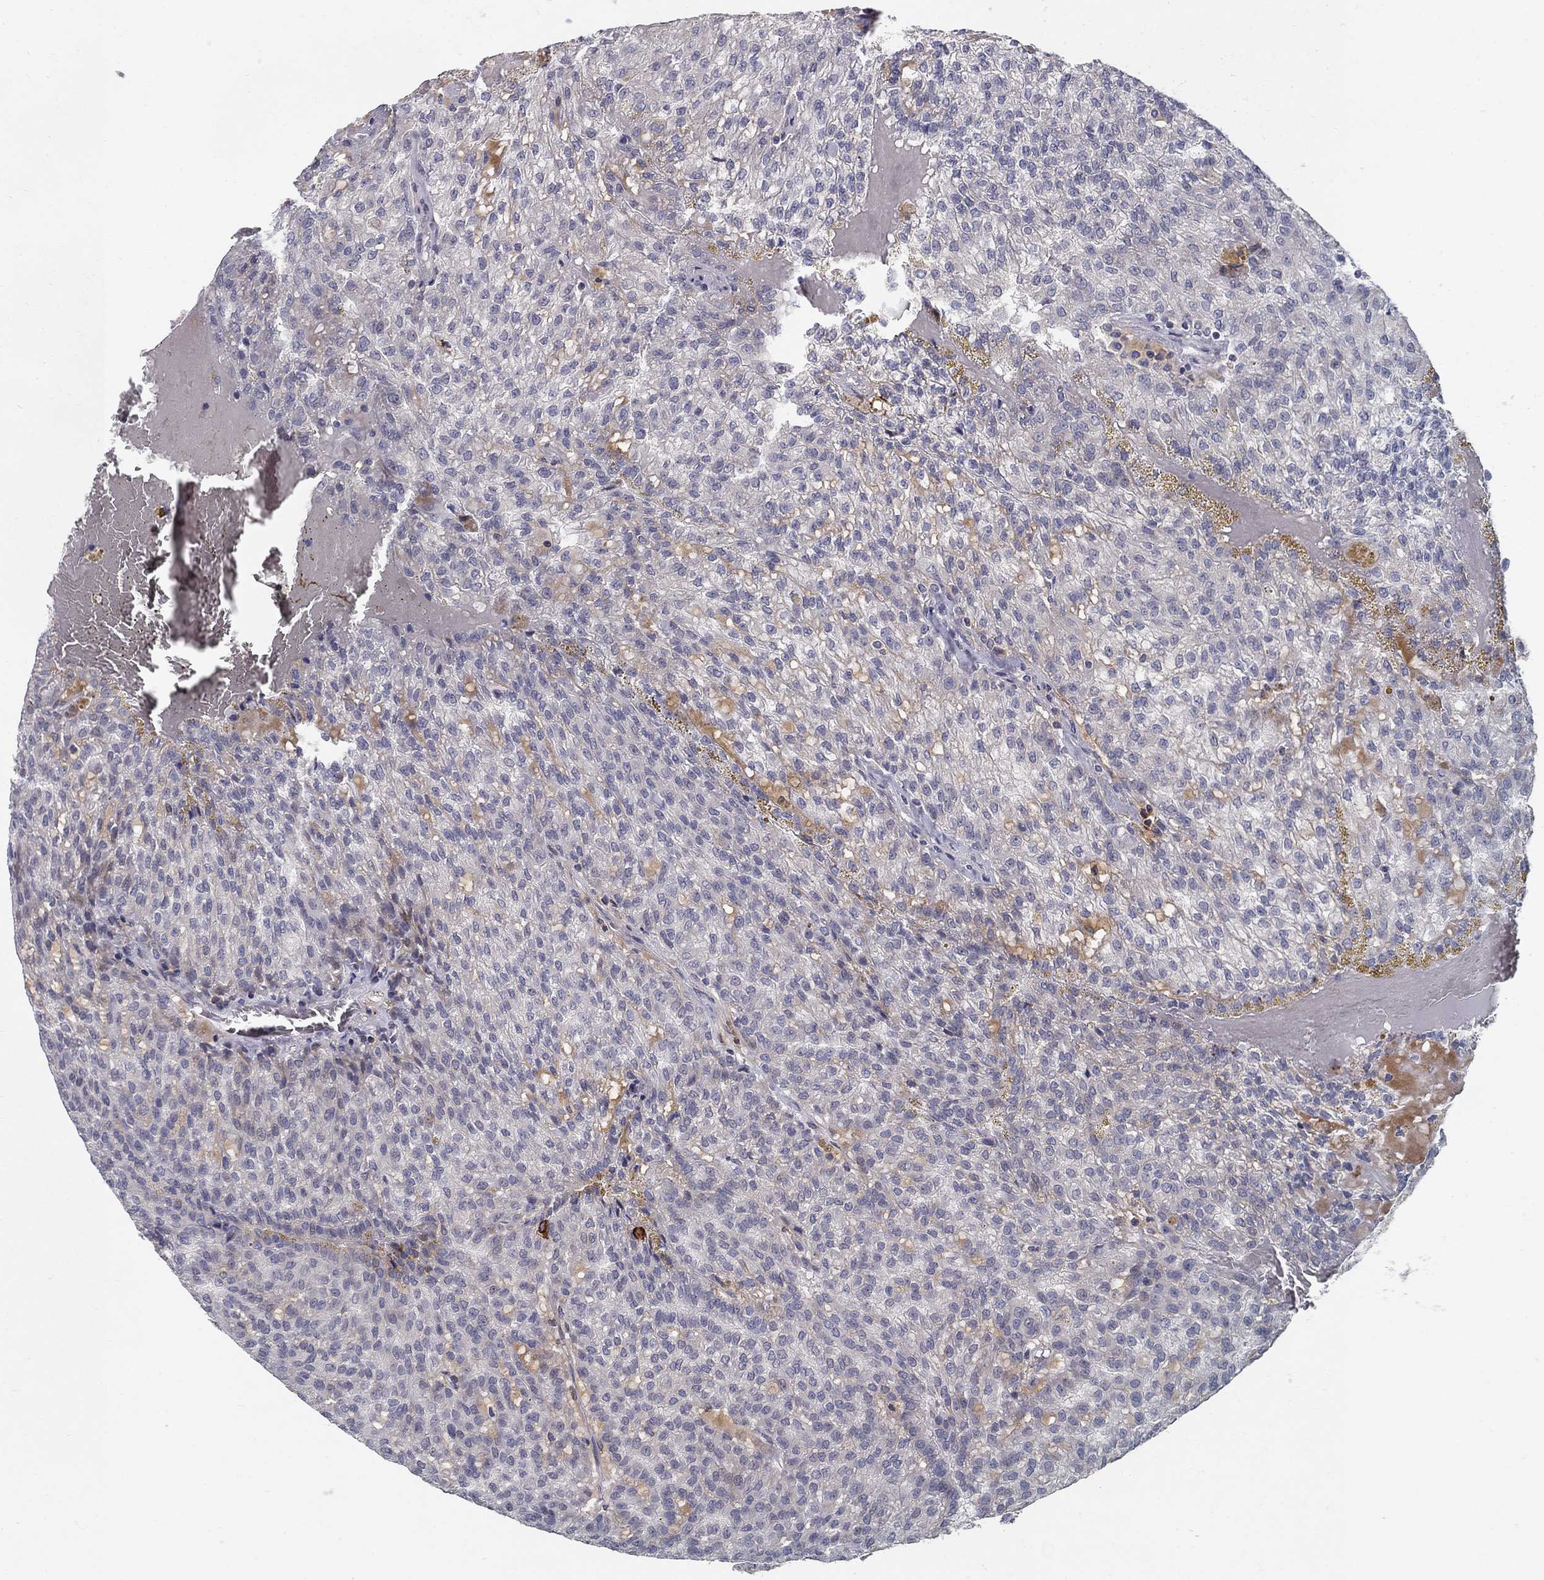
{"staining": {"intensity": "negative", "quantity": "none", "location": "none"}, "tissue": "renal cancer", "cell_type": "Tumor cells", "image_type": "cancer", "snomed": [{"axis": "morphology", "description": "Adenocarcinoma, NOS"}, {"axis": "topography", "description": "Kidney"}], "caption": "Human renal cancer (adenocarcinoma) stained for a protein using immunohistochemistry (IHC) demonstrates no positivity in tumor cells.", "gene": "NTRK2", "patient": {"sex": "male", "age": 63}}